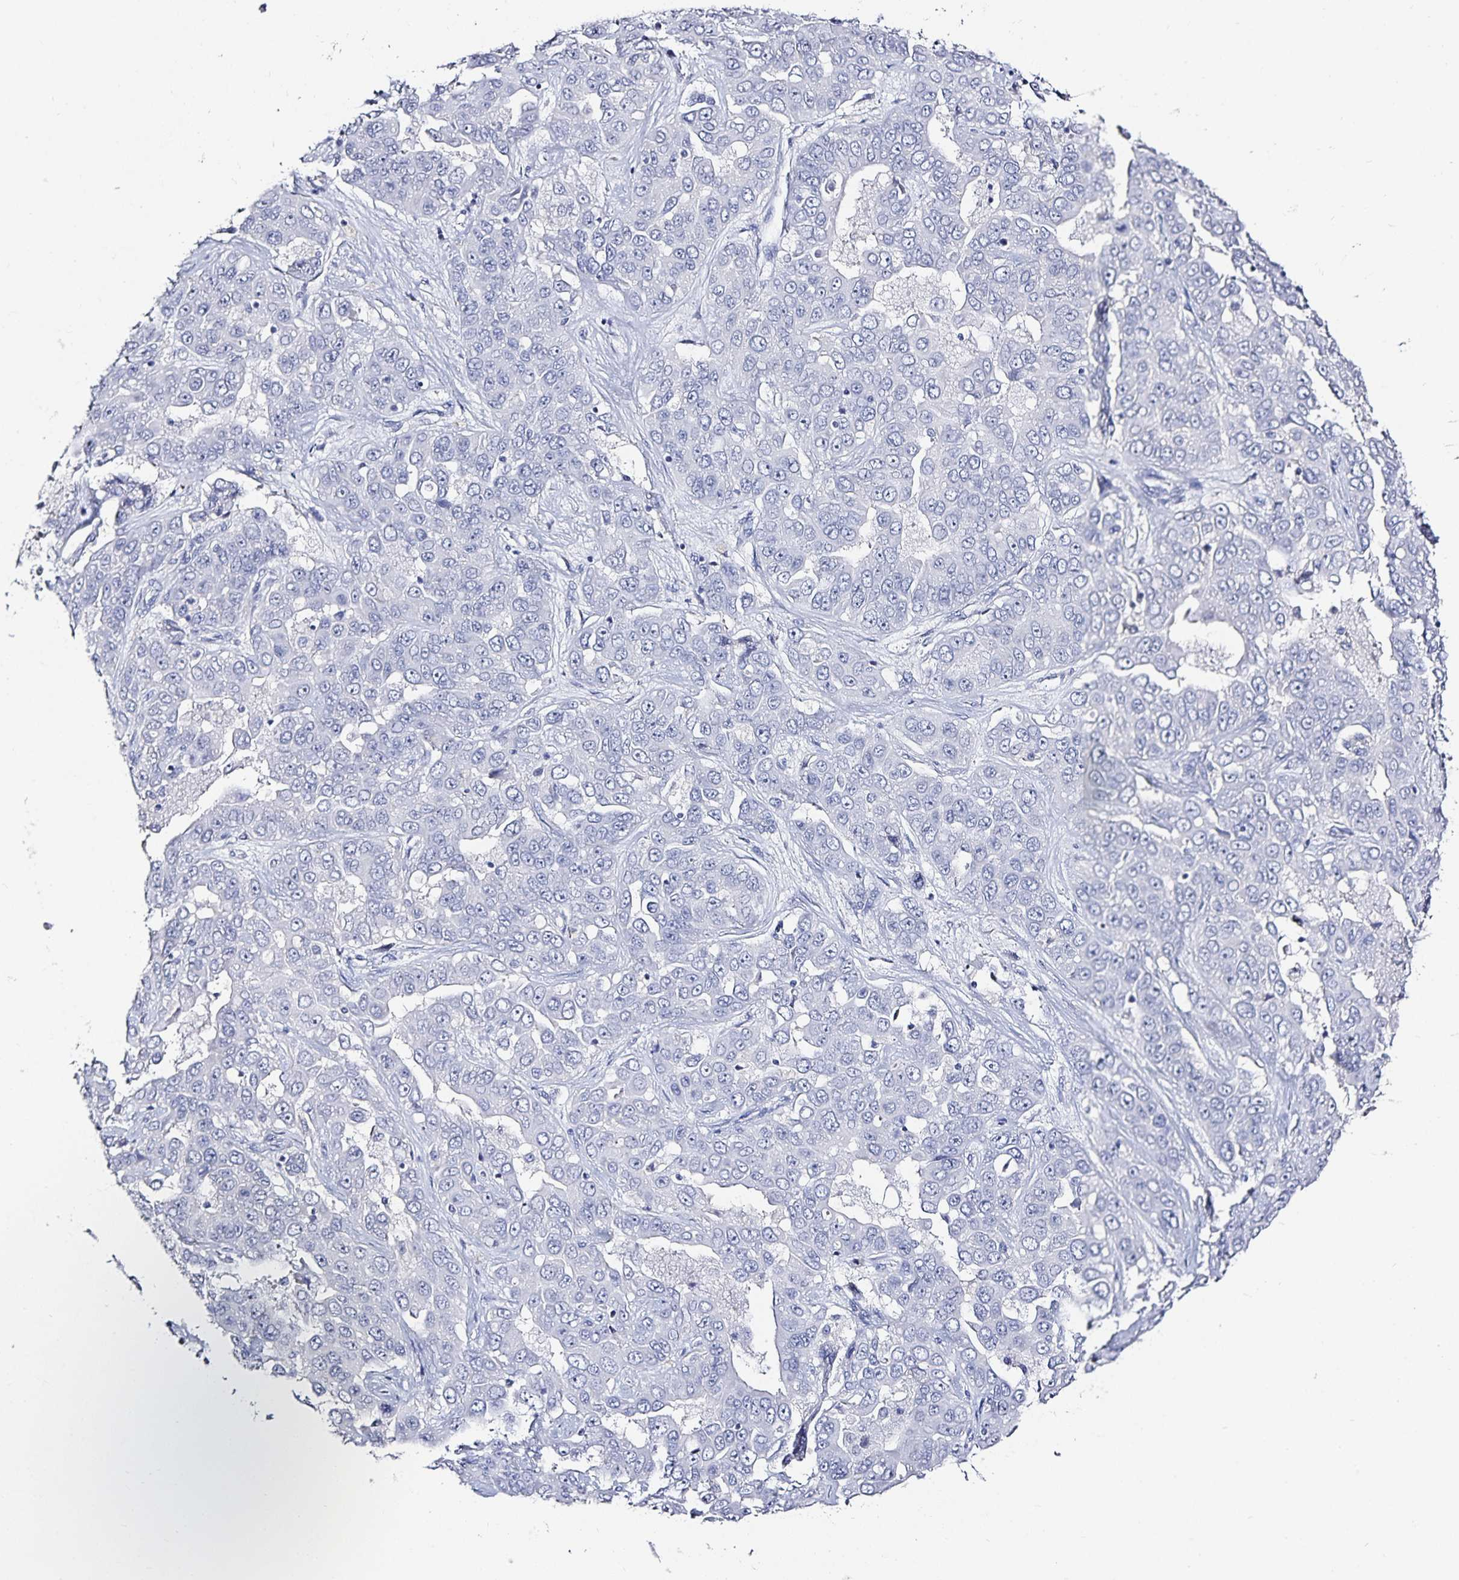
{"staining": {"intensity": "negative", "quantity": "none", "location": "none"}, "tissue": "liver cancer", "cell_type": "Tumor cells", "image_type": "cancer", "snomed": [{"axis": "morphology", "description": "Cholangiocarcinoma"}, {"axis": "topography", "description": "Liver"}], "caption": "Liver cholangiocarcinoma was stained to show a protein in brown. There is no significant positivity in tumor cells.", "gene": "TTR", "patient": {"sex": "female", "age": 52}}